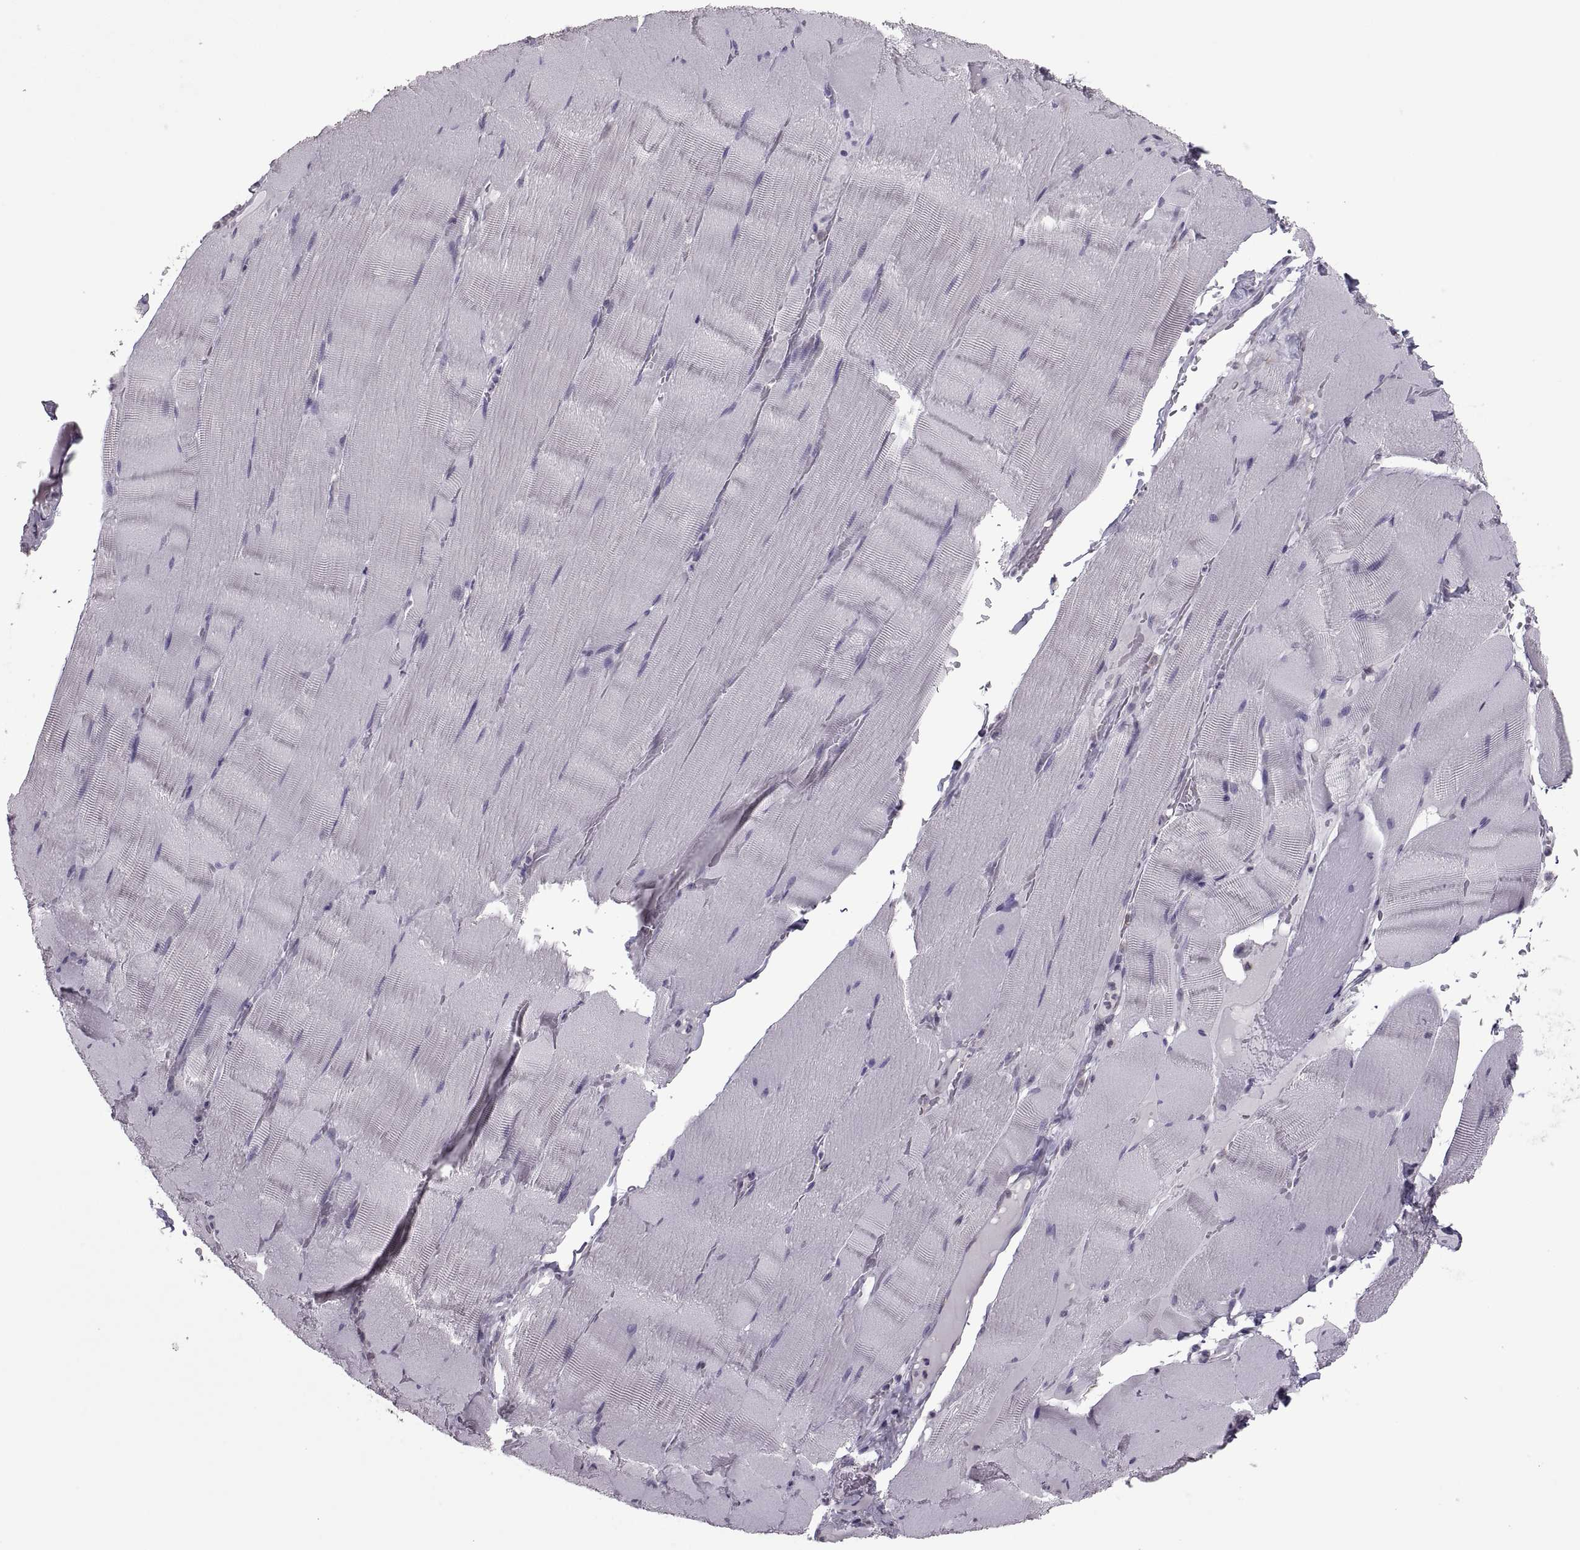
{"staining": {"intensity": "negative", "quantity": "none", "location": "none"}, "tissue": "skeletal muscle", "cell_type": "Myocytes", "image_type": "normal", "snomed": [{"axis": "morphology", "description": "Normal tissue, NOS"}, {"axis": "topography", "description": "Skeletal muscle"}], "caption": "Immunohistochemistry (IHC) of benign skeletal muscle displays no staining in myocytes.", "gene": "PABPC1", "patient": {"sex": "male", "age": 56}}